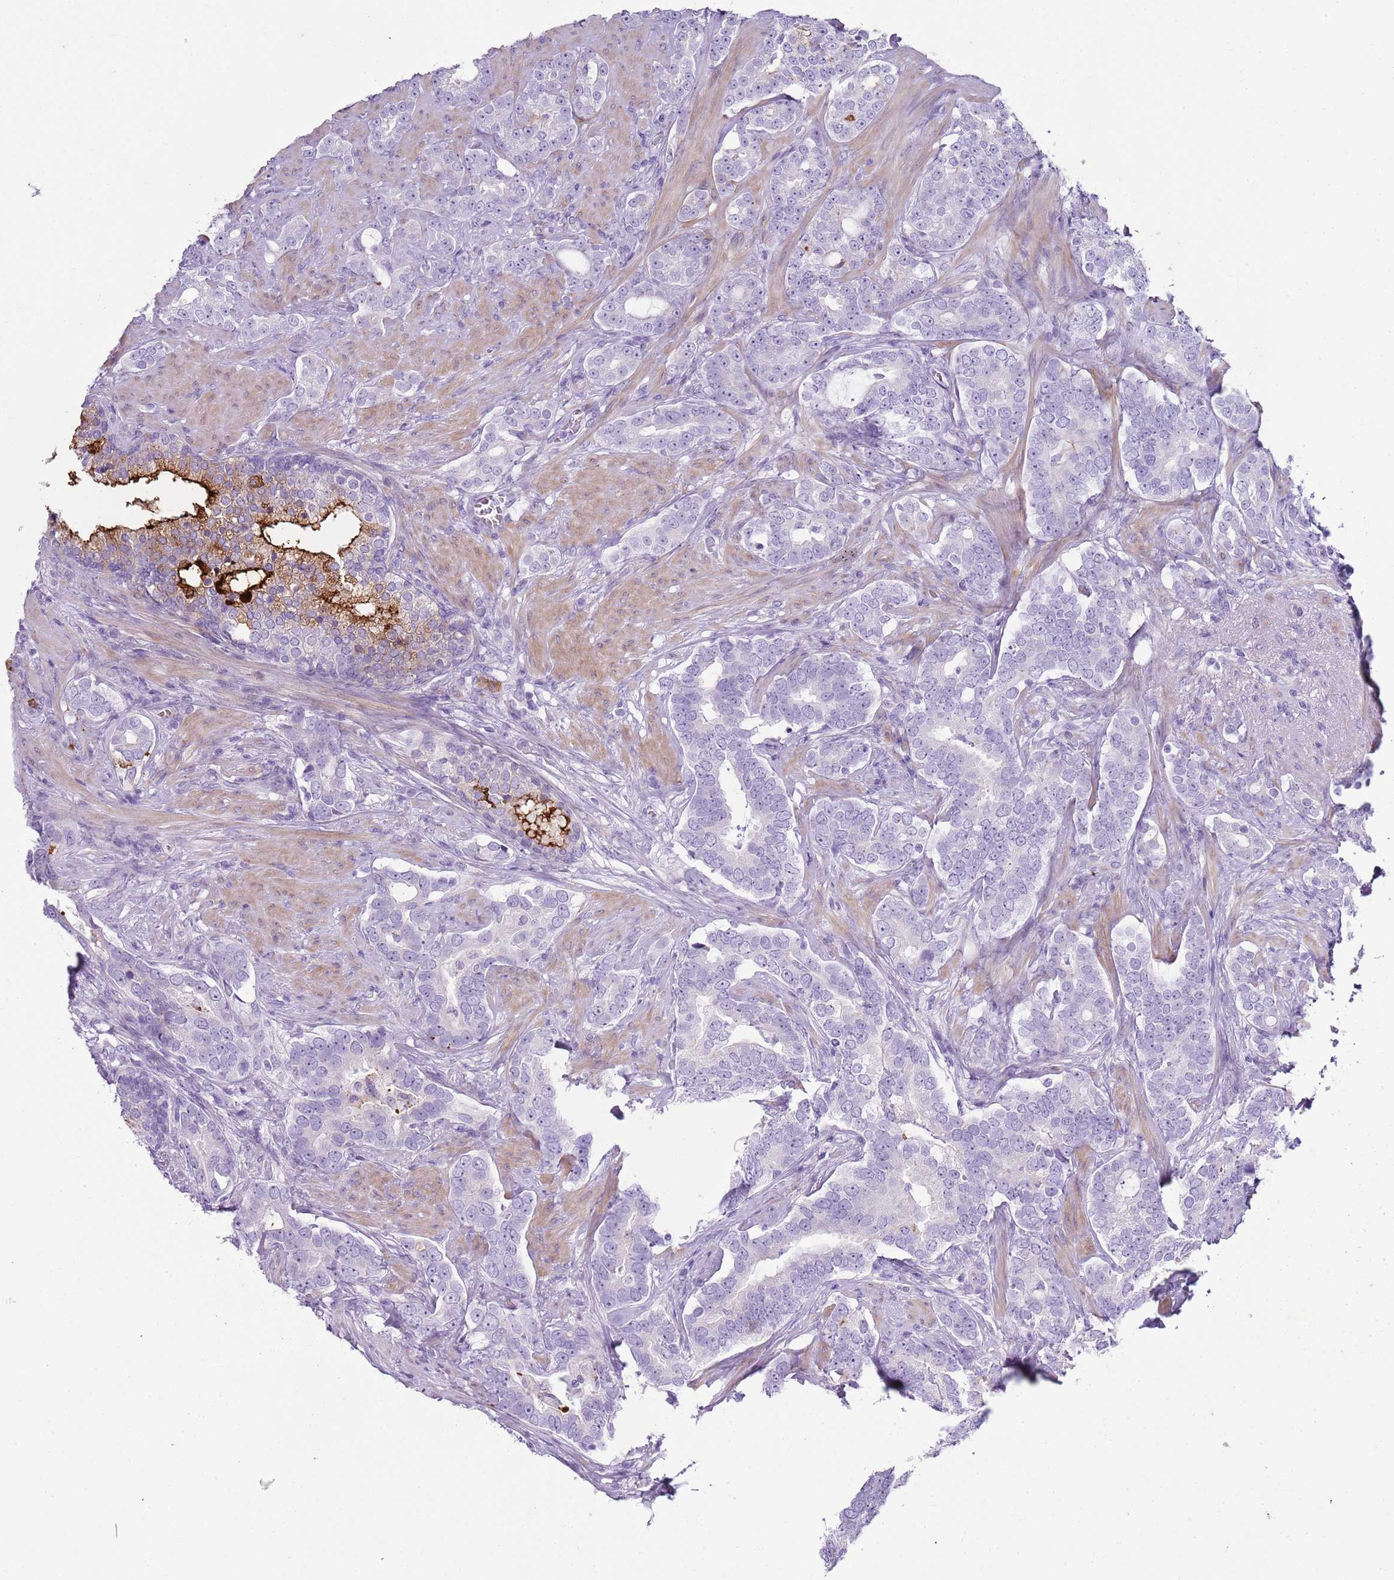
{"staining": {"intensity": "negative", "quantity": "none", "location": "none"}, "tissue": "prostate cancer", "cell_type": "Tumor cells", "image_type": "cancer", "snomed": [{"axis": "morphology", "description": "Adenocarcinoma, High grade"}, {"axis": "topography", "description": "Prostate"}], "caption": "Photomicrograph shows no significant protein positivity in tumor cells of adenocarcinoma (high-grade) (prostate). (DAB (3,3'-diaminobenzidine) IHC visualized using brightfield microscopy, high magnification).", "gene": "CD177", "patient": {"sex": "male", "age": 64}}